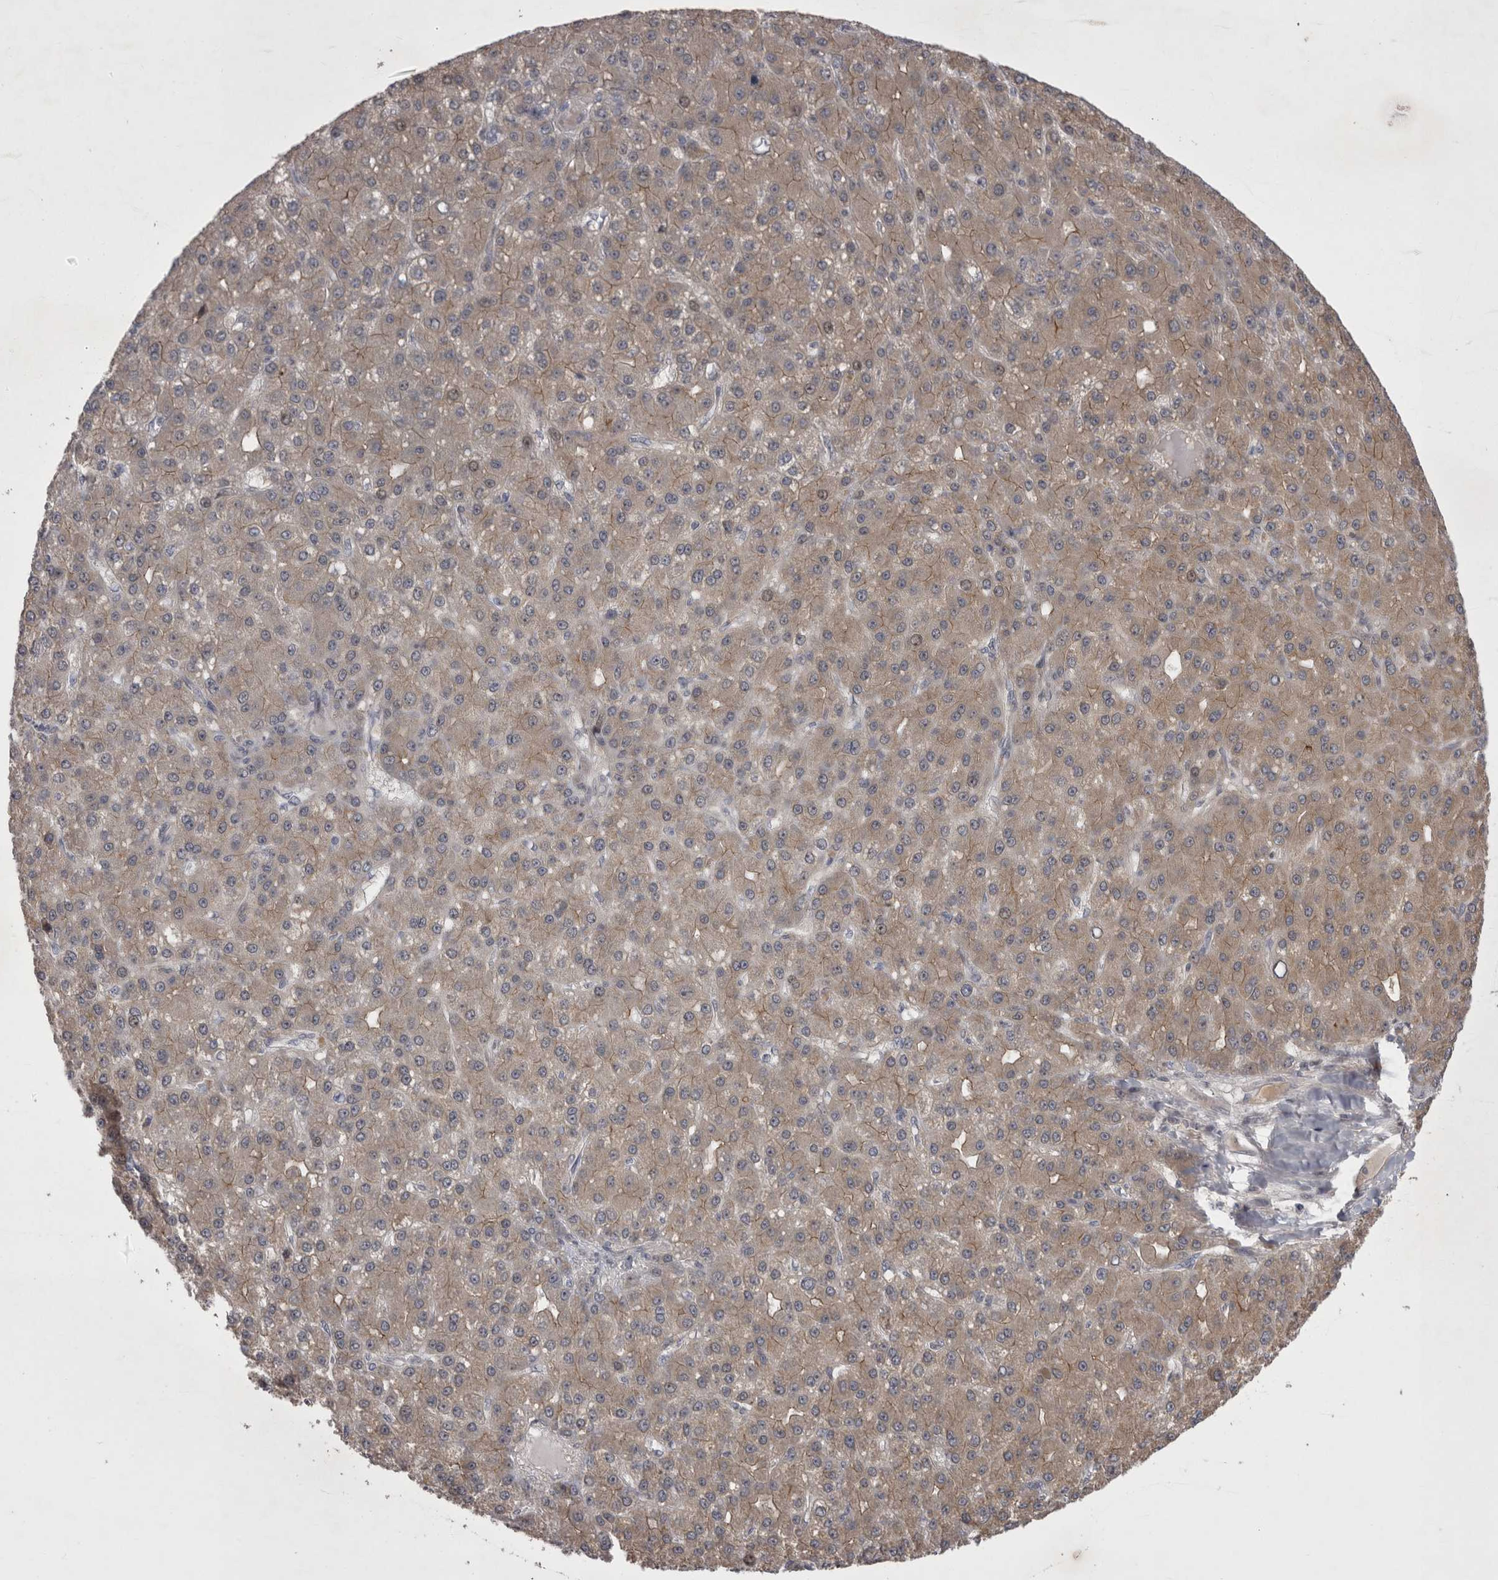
{"staining": {"intensity": "weak", "quantity": ">75%", "location": "cytoplasmic/membranous"}, "tissue": "liver cancer", "cell_type": "Tumor cells", "image_type": "cancer", "snomed": [{"axis": "morphology", "description": "Carcinoma, Hepatocellular, NOS"}, {"axis": "topography", "description": "Liver"}], "caption": "A micrograph of liver hepatocellular carcinoma stained for a protein shows weak cytoplasmic/membranous brown staining in tumor cells.", "gene": "NENF", "patient": {"sex": "male", "age": 67}}